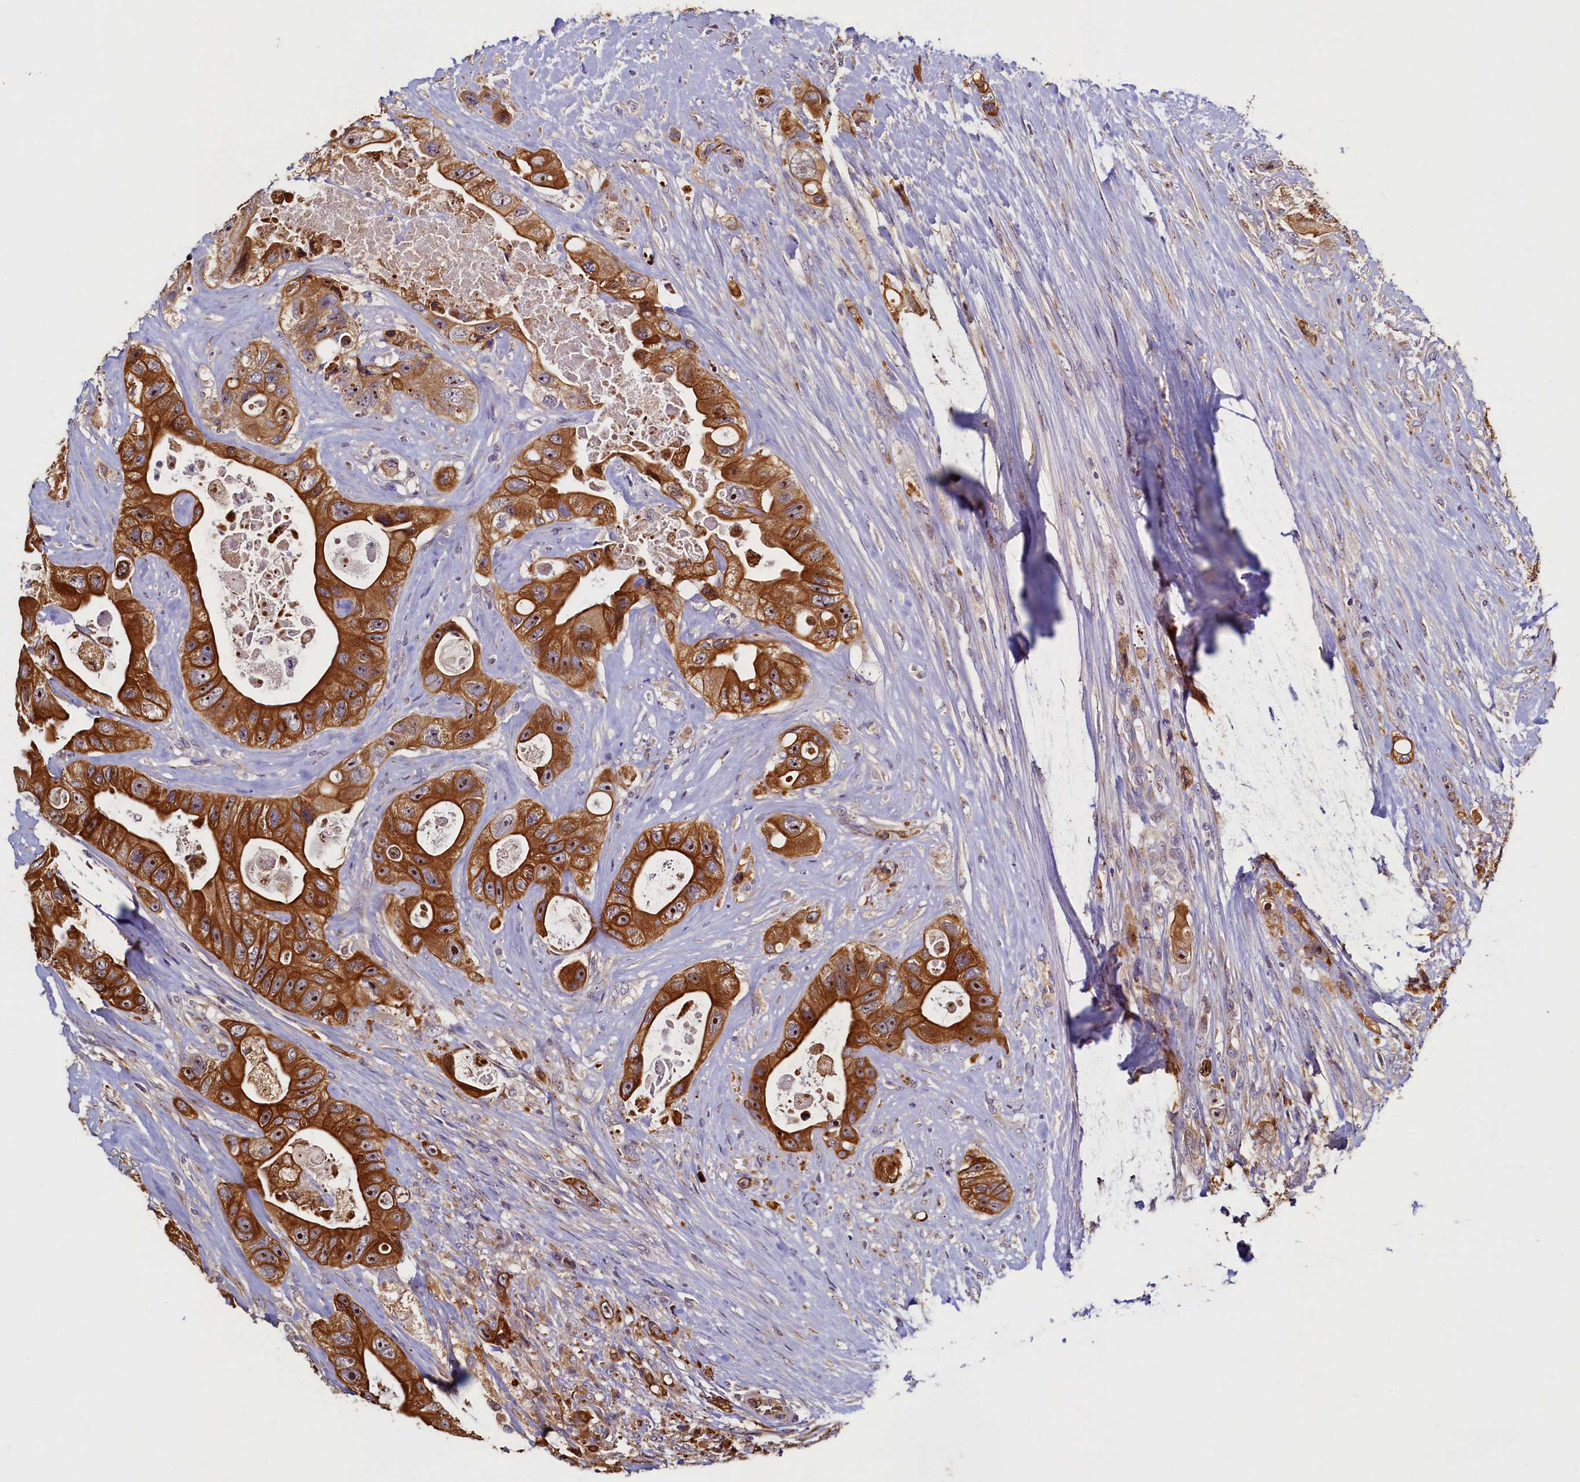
{"staining": {"intensity": "strong", "quantity": ">75%", "location": "cytoplasmic/membranous"}, "tissue": "colorectal cancer", "cell_type": "Tumor cells", "image_type": "cancer", "snomed": [{"axis": "morphology", "description": "Adenocarcinoma, NOS"}, {"axis": "topography", "description": "Colon"}], "caption": "Colorectal cancer (adenocarcinoma) tissue shows strong cytoplasmic/membranous staining in about >75% of tumor cells, visualized by immunohistochemistry.", "gene": "NCKAP5L", "patient": {"sex": "female", "age": 46}}